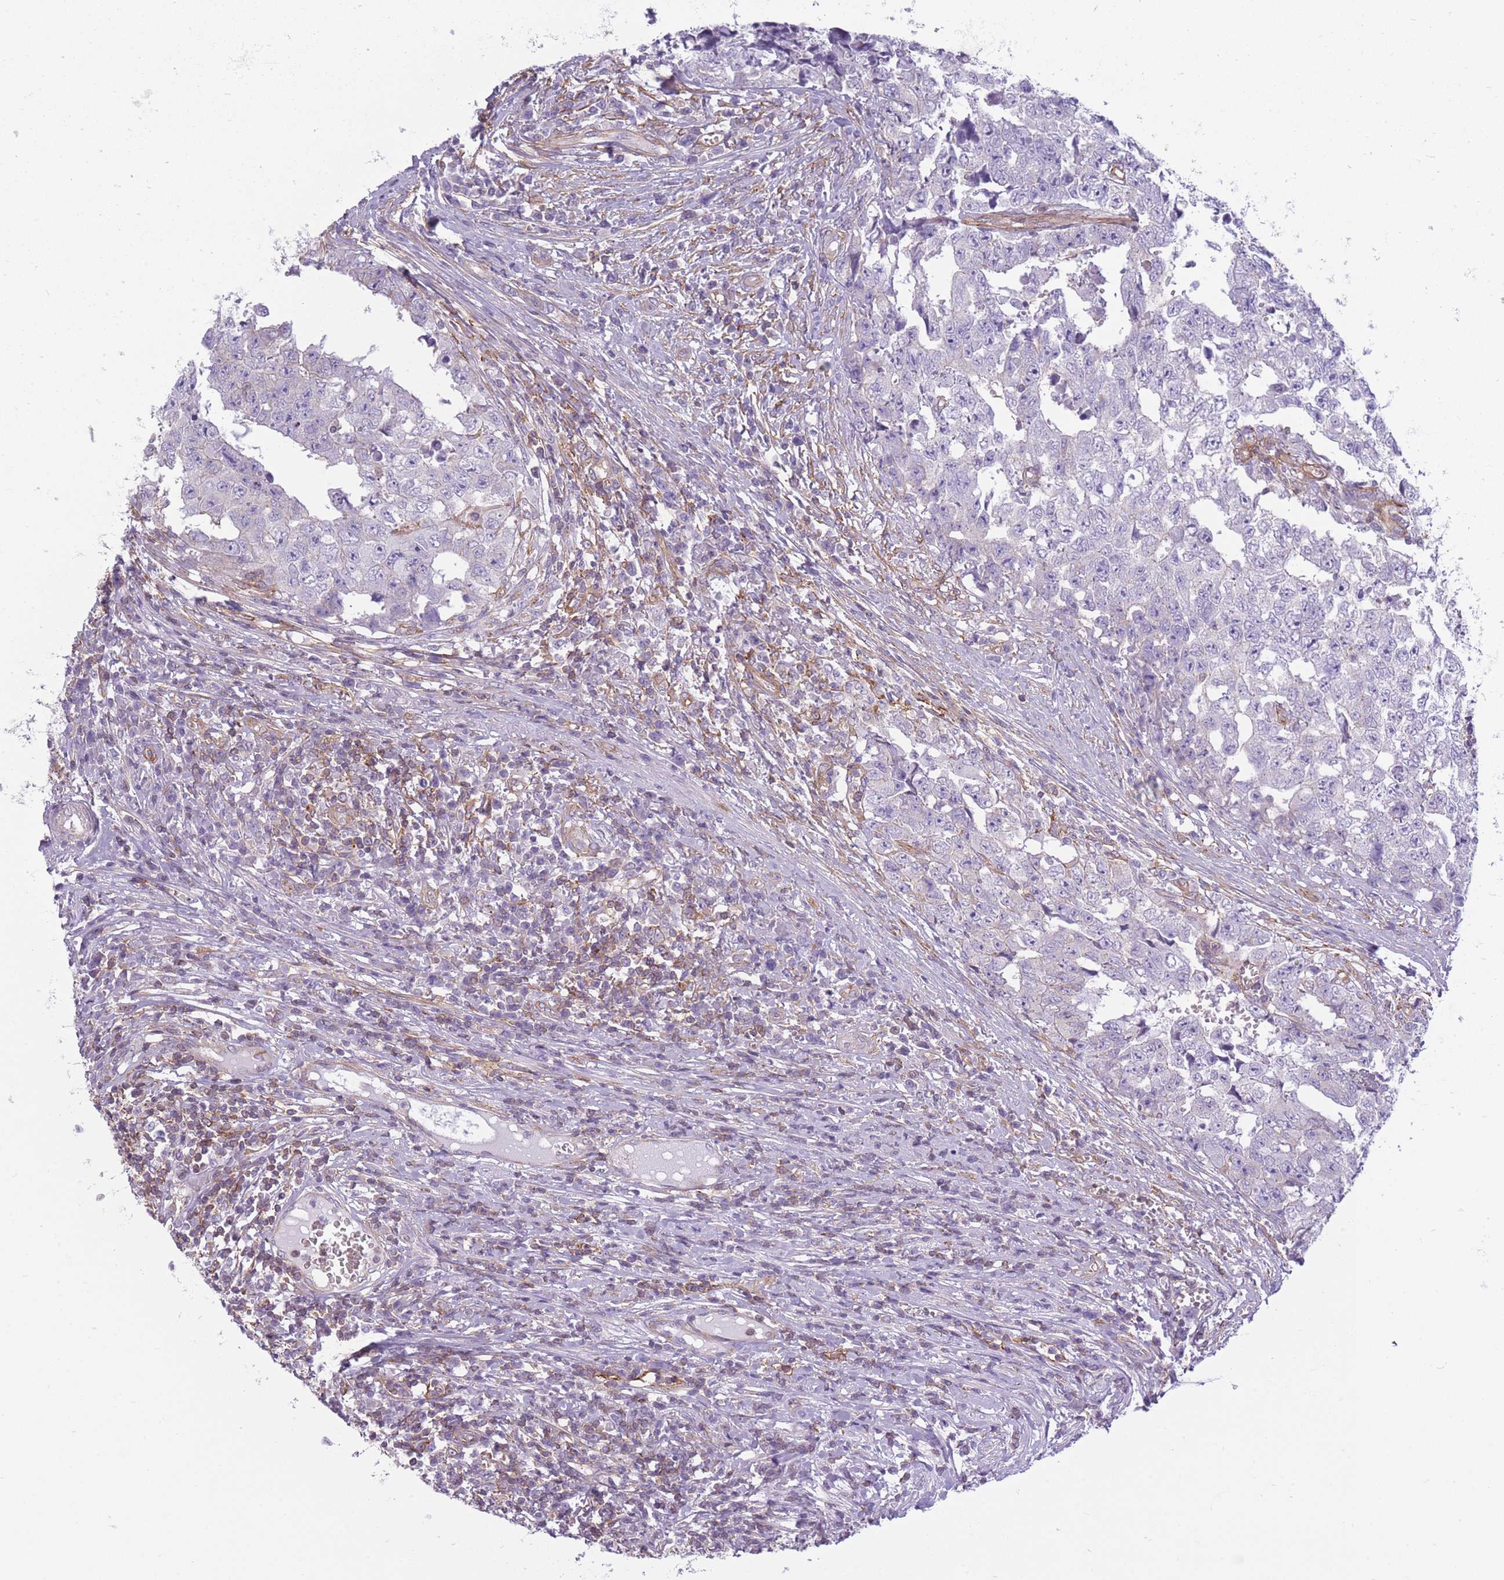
{"staining": {"intensity": "negative", "quantity": "none", "location": "none"}, "tissue": "testis cancer", "cell_type": "Tumor cells", "image_type": "cancer", "snomed": [{"axis": "morphology", "description": "Carcinoma, Embryonal, NOS"}, {"axis": "topography", "description": "Testis"}], "caption": "Tumor cells are negative for protein expression in human embryonal carcinoma (testis). Nuclei are stained in blue.", "gene": "ADD1", "patient": {"sex": "male", "age": 25}}